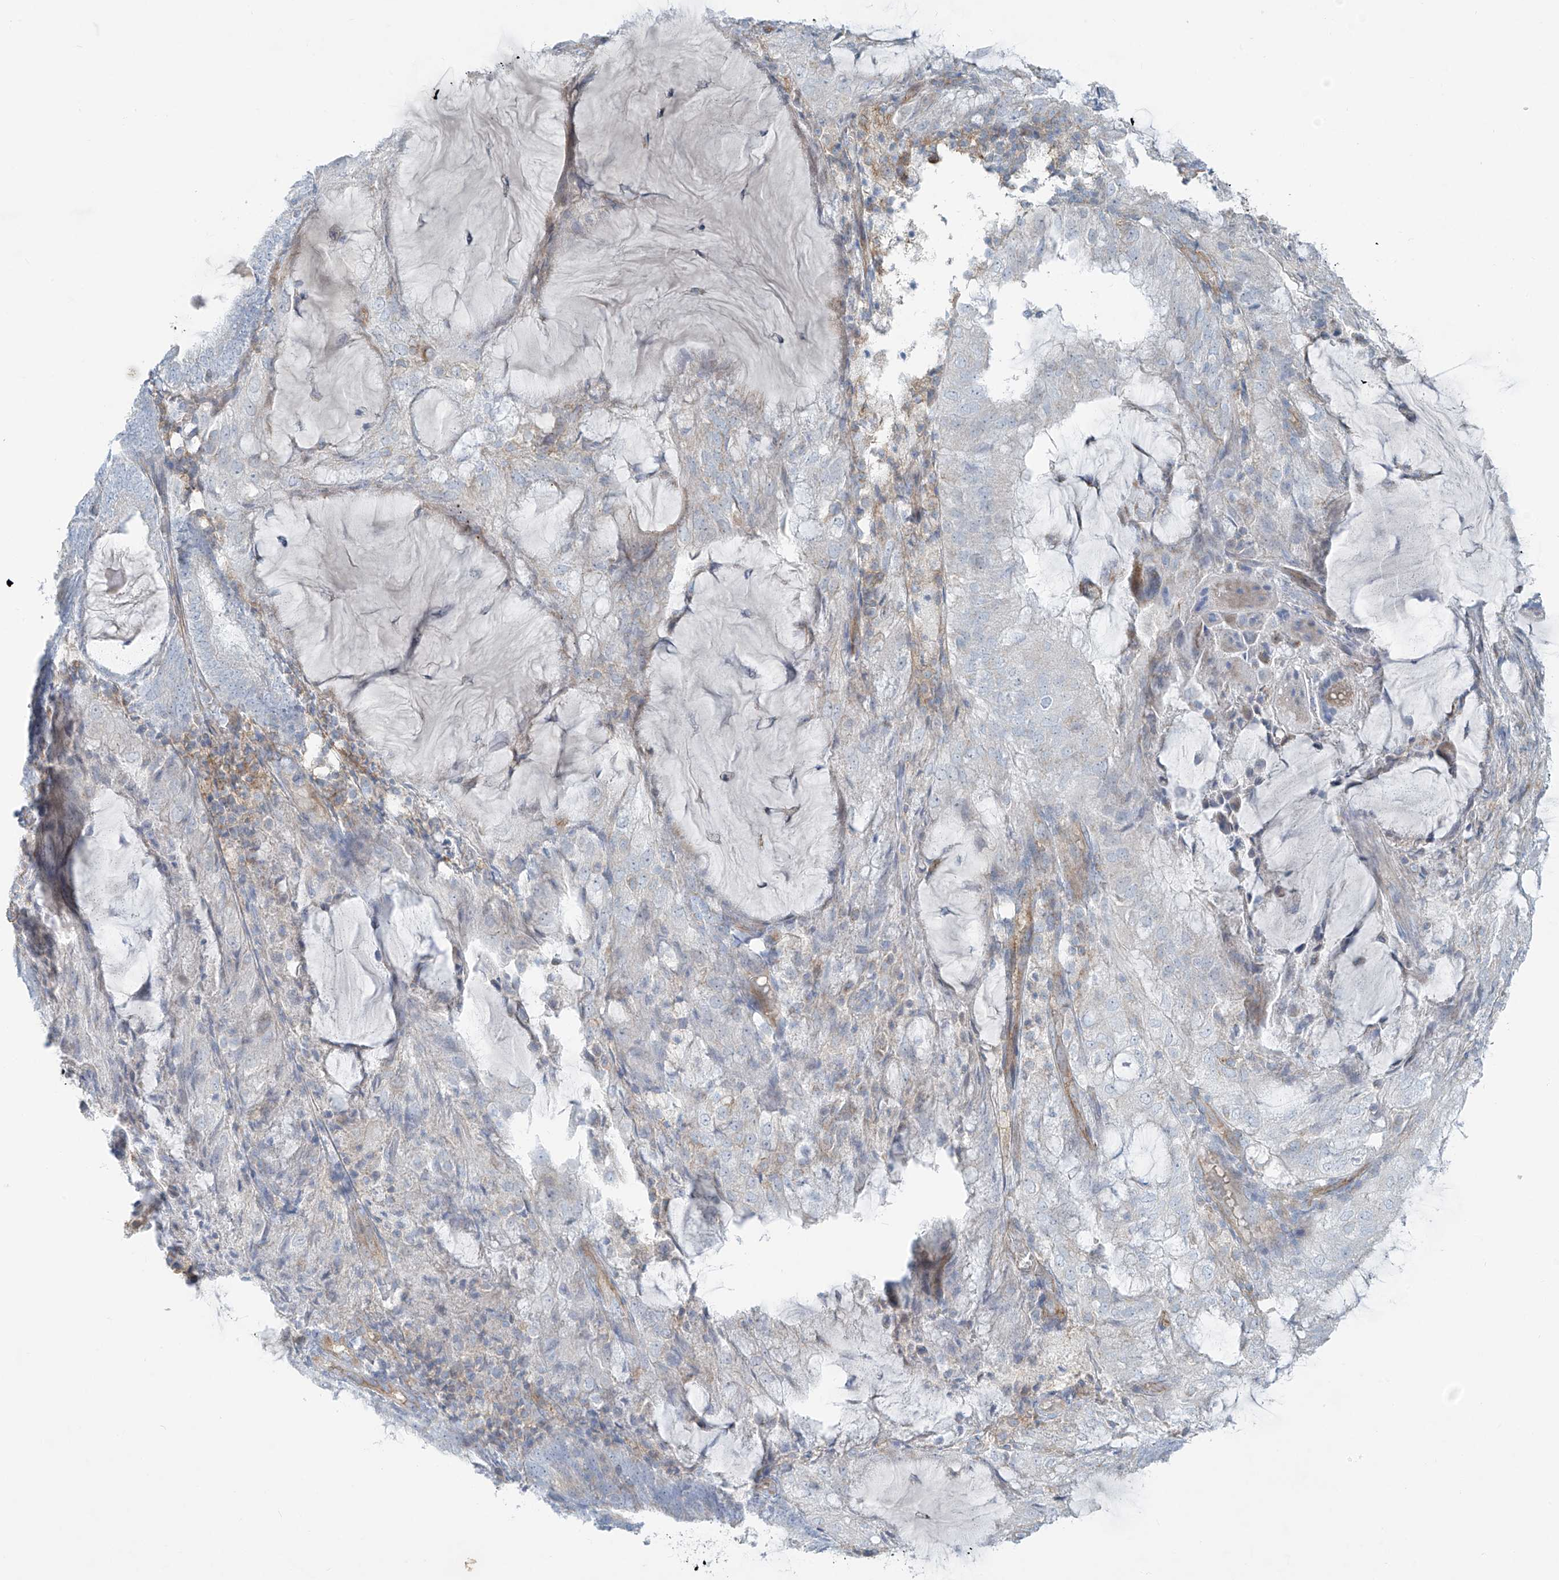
{"staining": {"intensity": "negative", "quantity": "none", "location": "none"}, "tissue": "endometrial cancer", "cell_type": "Tumor cells", "image_type": "cancer", "snomed": [{"axis": "morphology", "description": "Adenocarcinoma, NOS"}, {"axis": "topography", "description": "Endometrium"}], "caption": "Protein analysis of adenocarcinoma (endometrial) exhibits no significant positivity in tumor cells.", "gene": "VAMP5", "patient": {"sex": "female", "age": 81}}